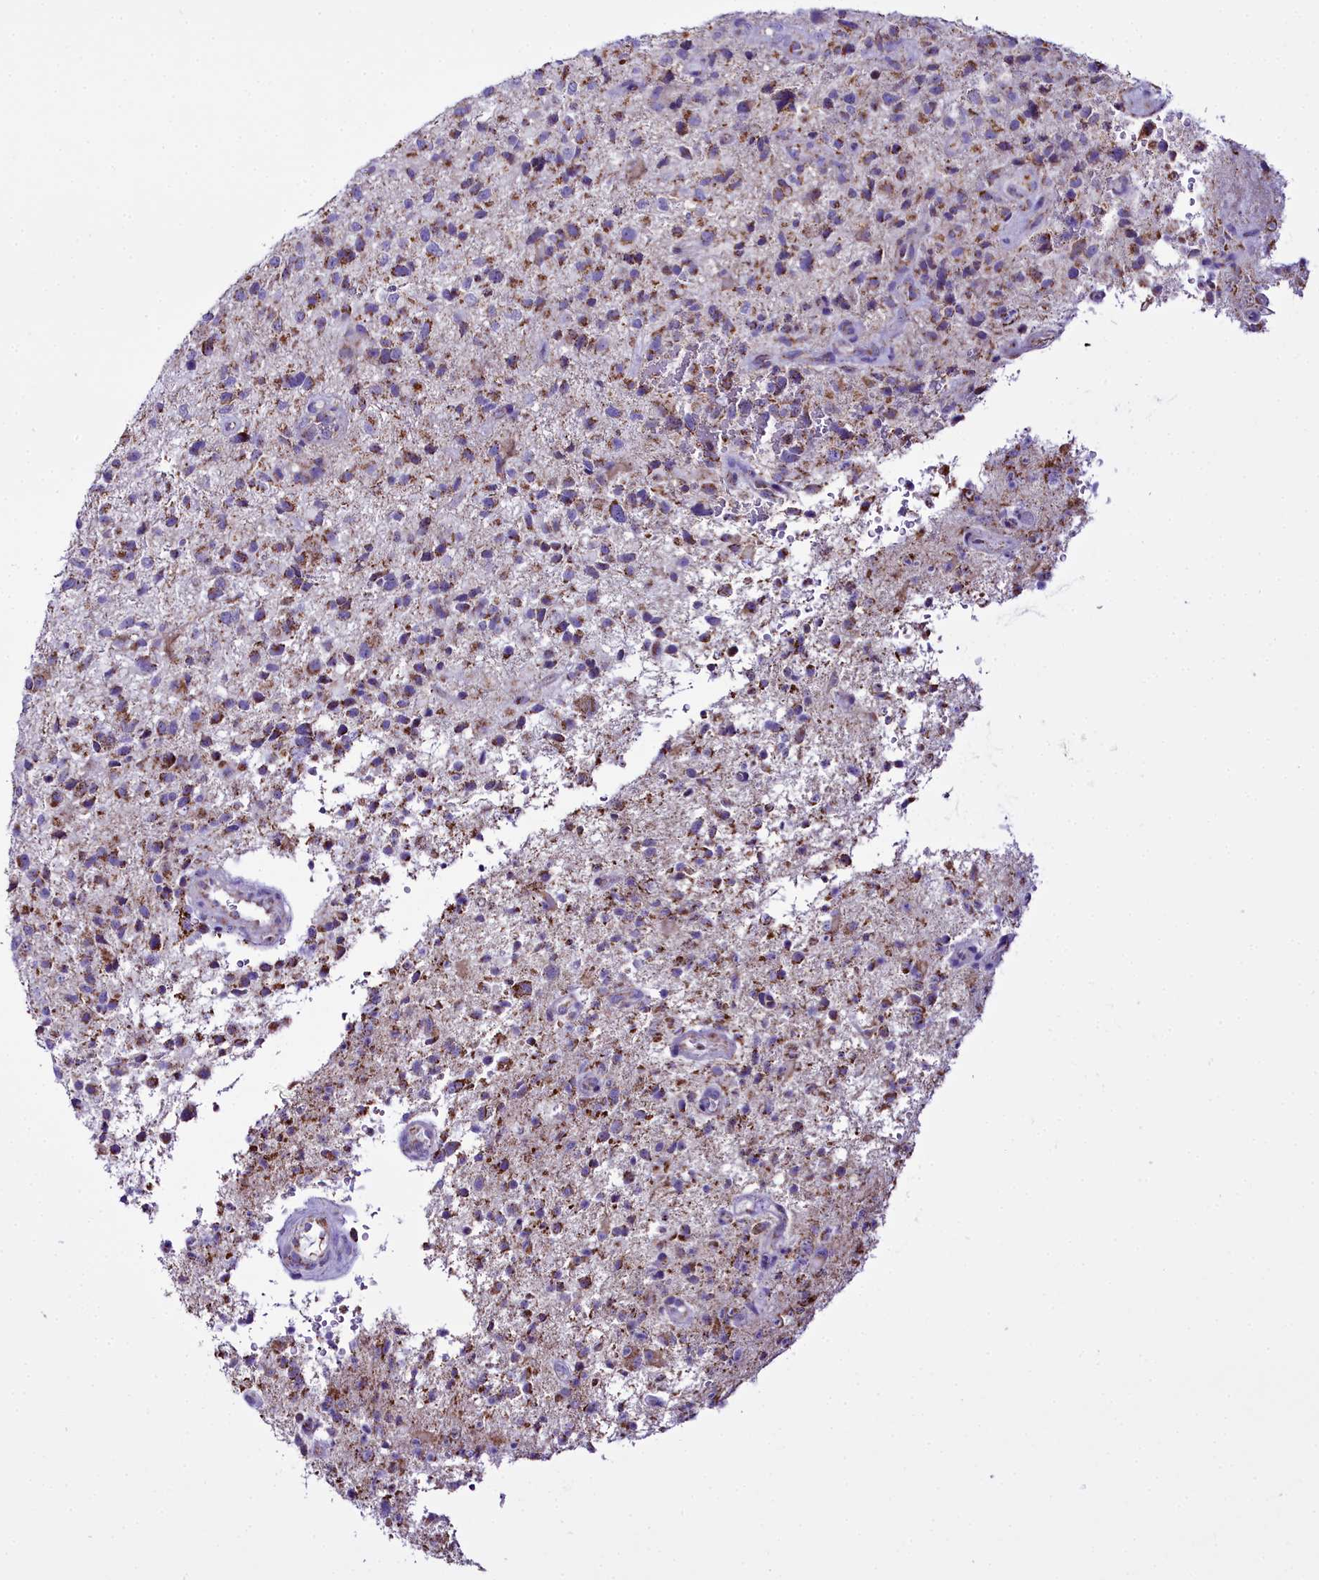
{"staining": {"intensity": "moderate", "quantity": "25%-75%", "location": "cytoplasmic/membranous"}, "tissue": "glioma", "cell_type": "Tumor cells", "image_type": "cancer", "snomed": [{"axis": "morphology", "description": "Glioma, malignant, High grade"}, {"axis": "topography", "description": "Brain"}], "caption": "IHC of glioma exhibits medium levels of moderate cytoplasmic/membranous positivity in about 25%-75% of tumor cells.", "gene": "WDFY3", "patient": {"sex": "male", "age": 47}}